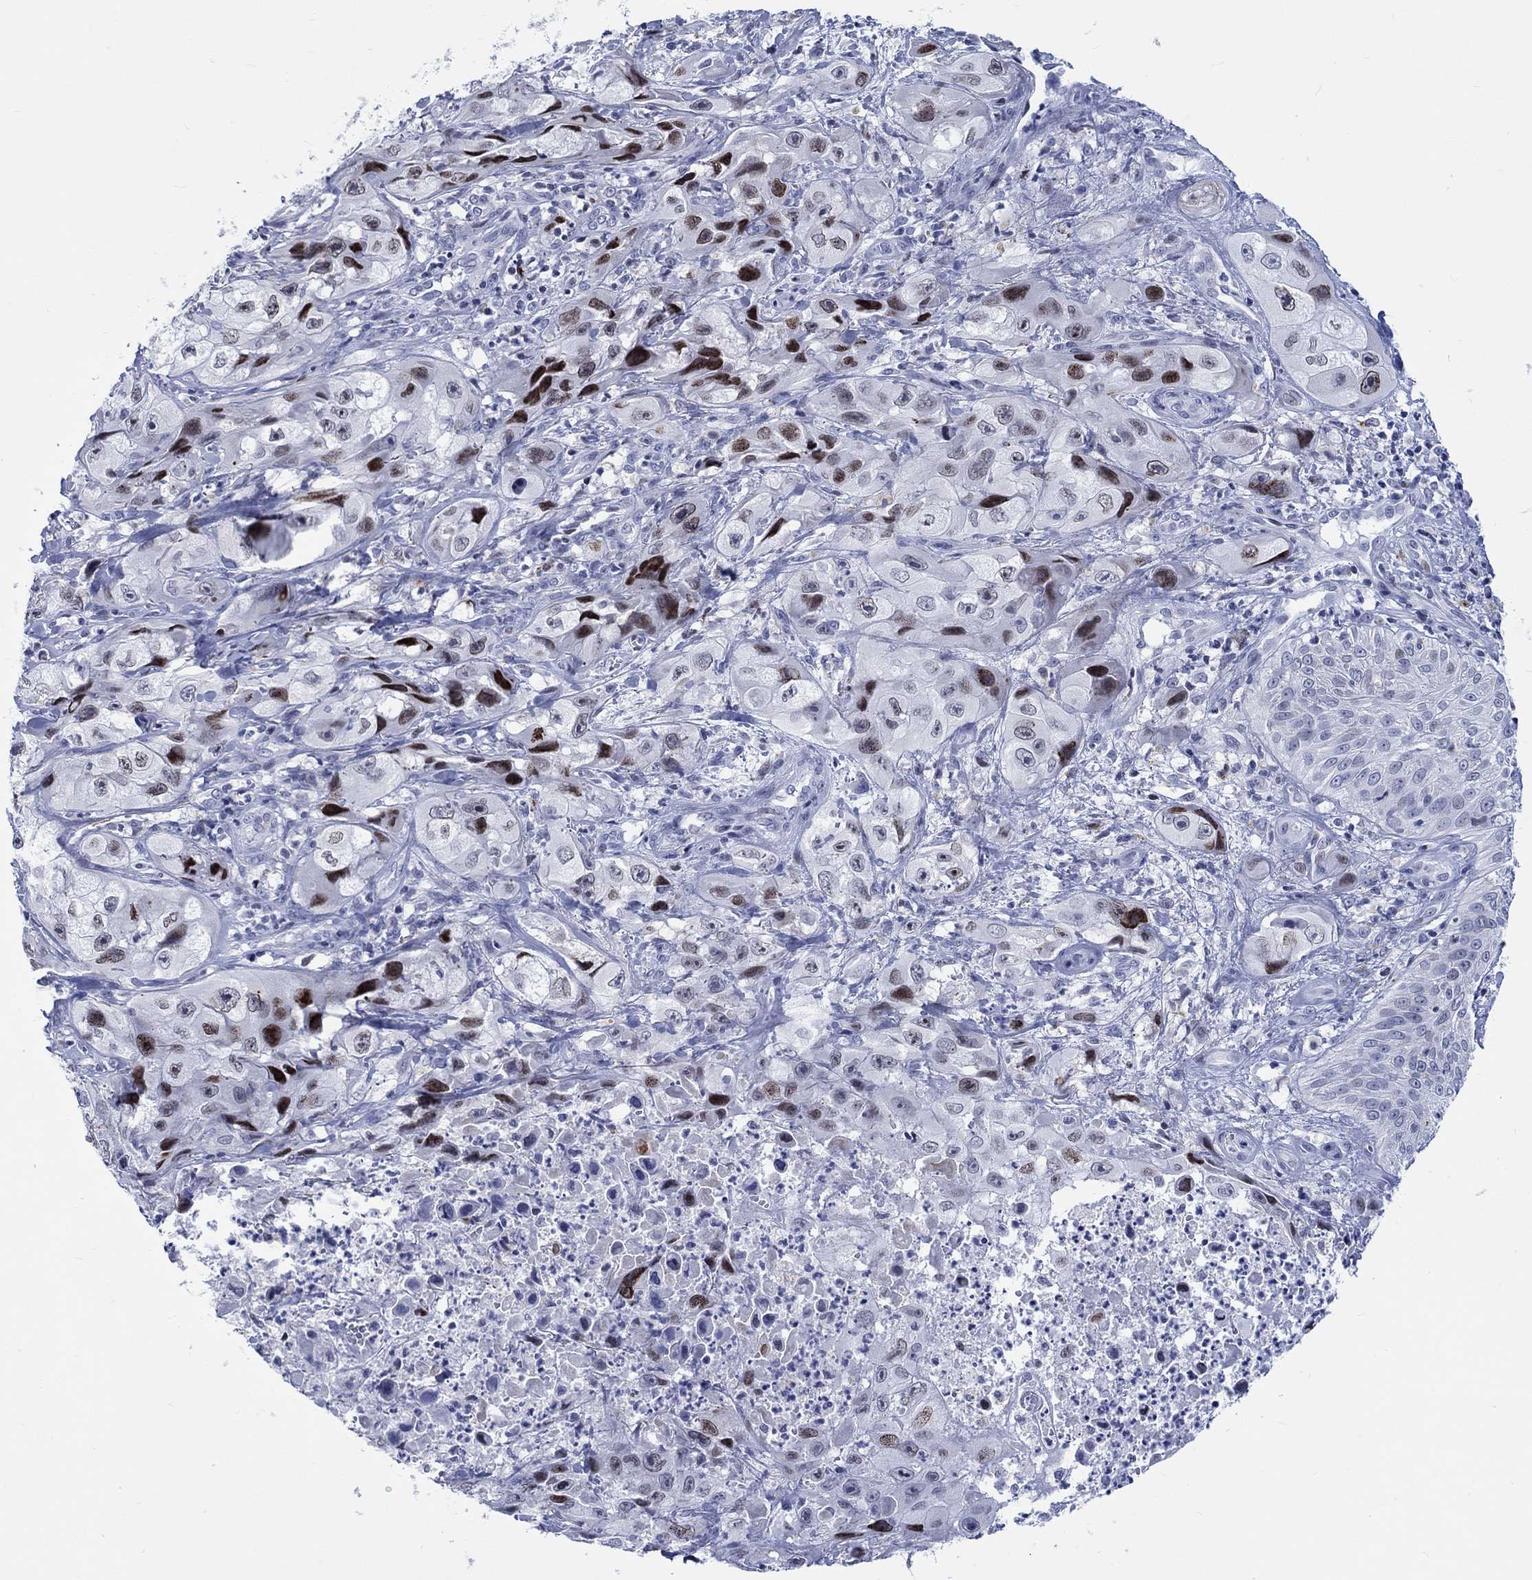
{"staining": {"intensity": "moderate", "quantity": "25%-75%", "location": "nuclear"}, "tissue": "skin cancer", "cell_type": "Tumor cells", "image_type": "cancer", "snomed": [{"axis": "morphology", "description": "Squamous cell carcinoma, NOS"}, {"axis": "topography", "description": "Skin"}, {"axis": "topography", "description": "Subcutis"}], "caption": "This image shows IHC staining of skin squamous cell carcinoma, with medium moderate nuclear positivity in approximately 25%-75% of tumor cells.", "gene": "CDCA2", "patient": {"sex": "male", "age": 73}}